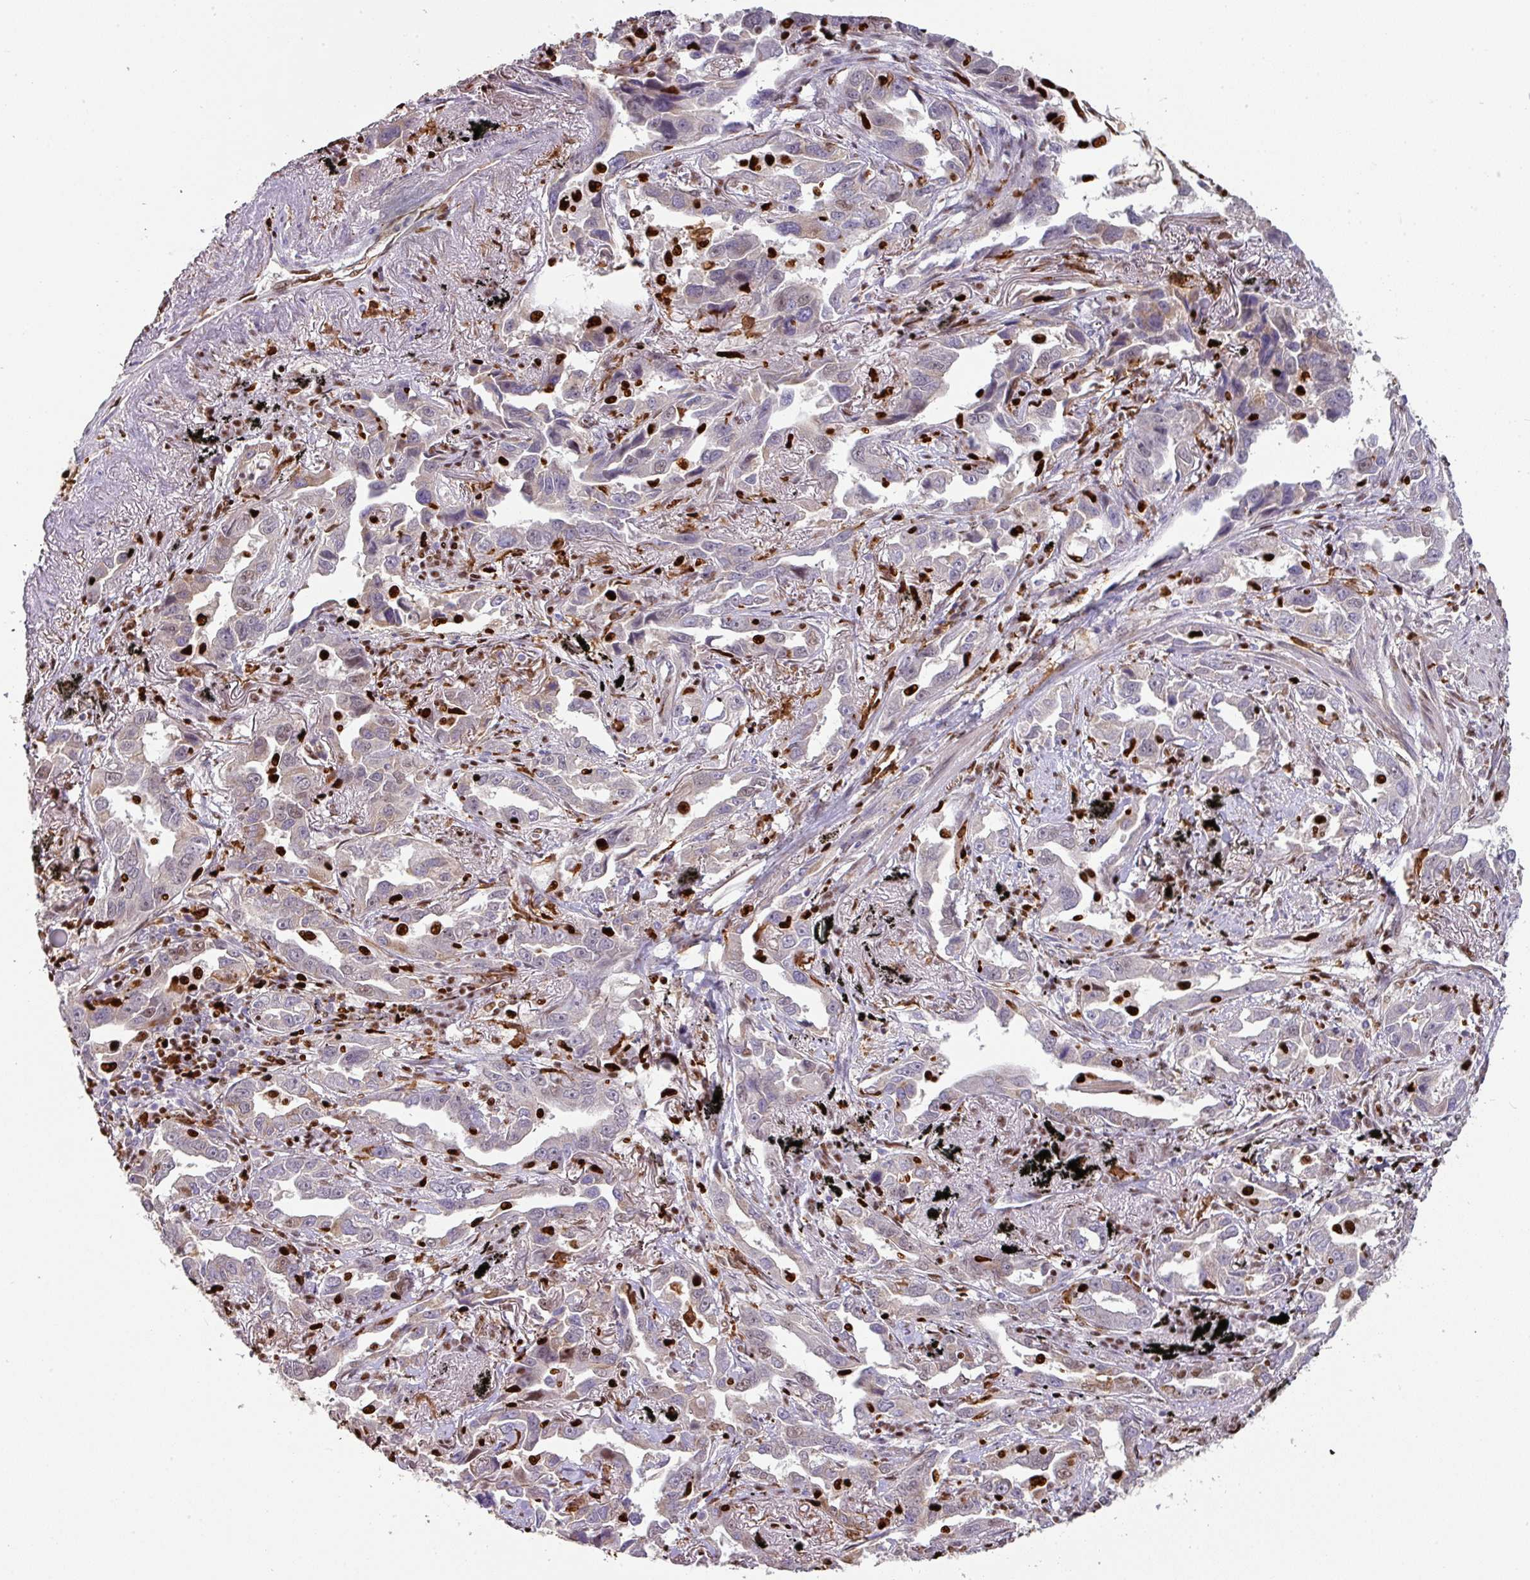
{"staining": {"intensity": "moderate", "quantity": "25%-75%", "location": "cytoplasmic/membranous,nuclear"}, "tissue": "lung cancer", "cell_type": "Tumor cells", "image_type": "cancer", "snomed": [{"axis": "morphology", "description": "Adenocarcinoma, NOS"}, {"axis": "topography", "description": "Lung"}], "caption": "Human lung cancer stained with a protein marker reveals moderate staining in tumor cells.", "gene": "SAMHD1", "patient": {"sex": "male", "age": 67}}